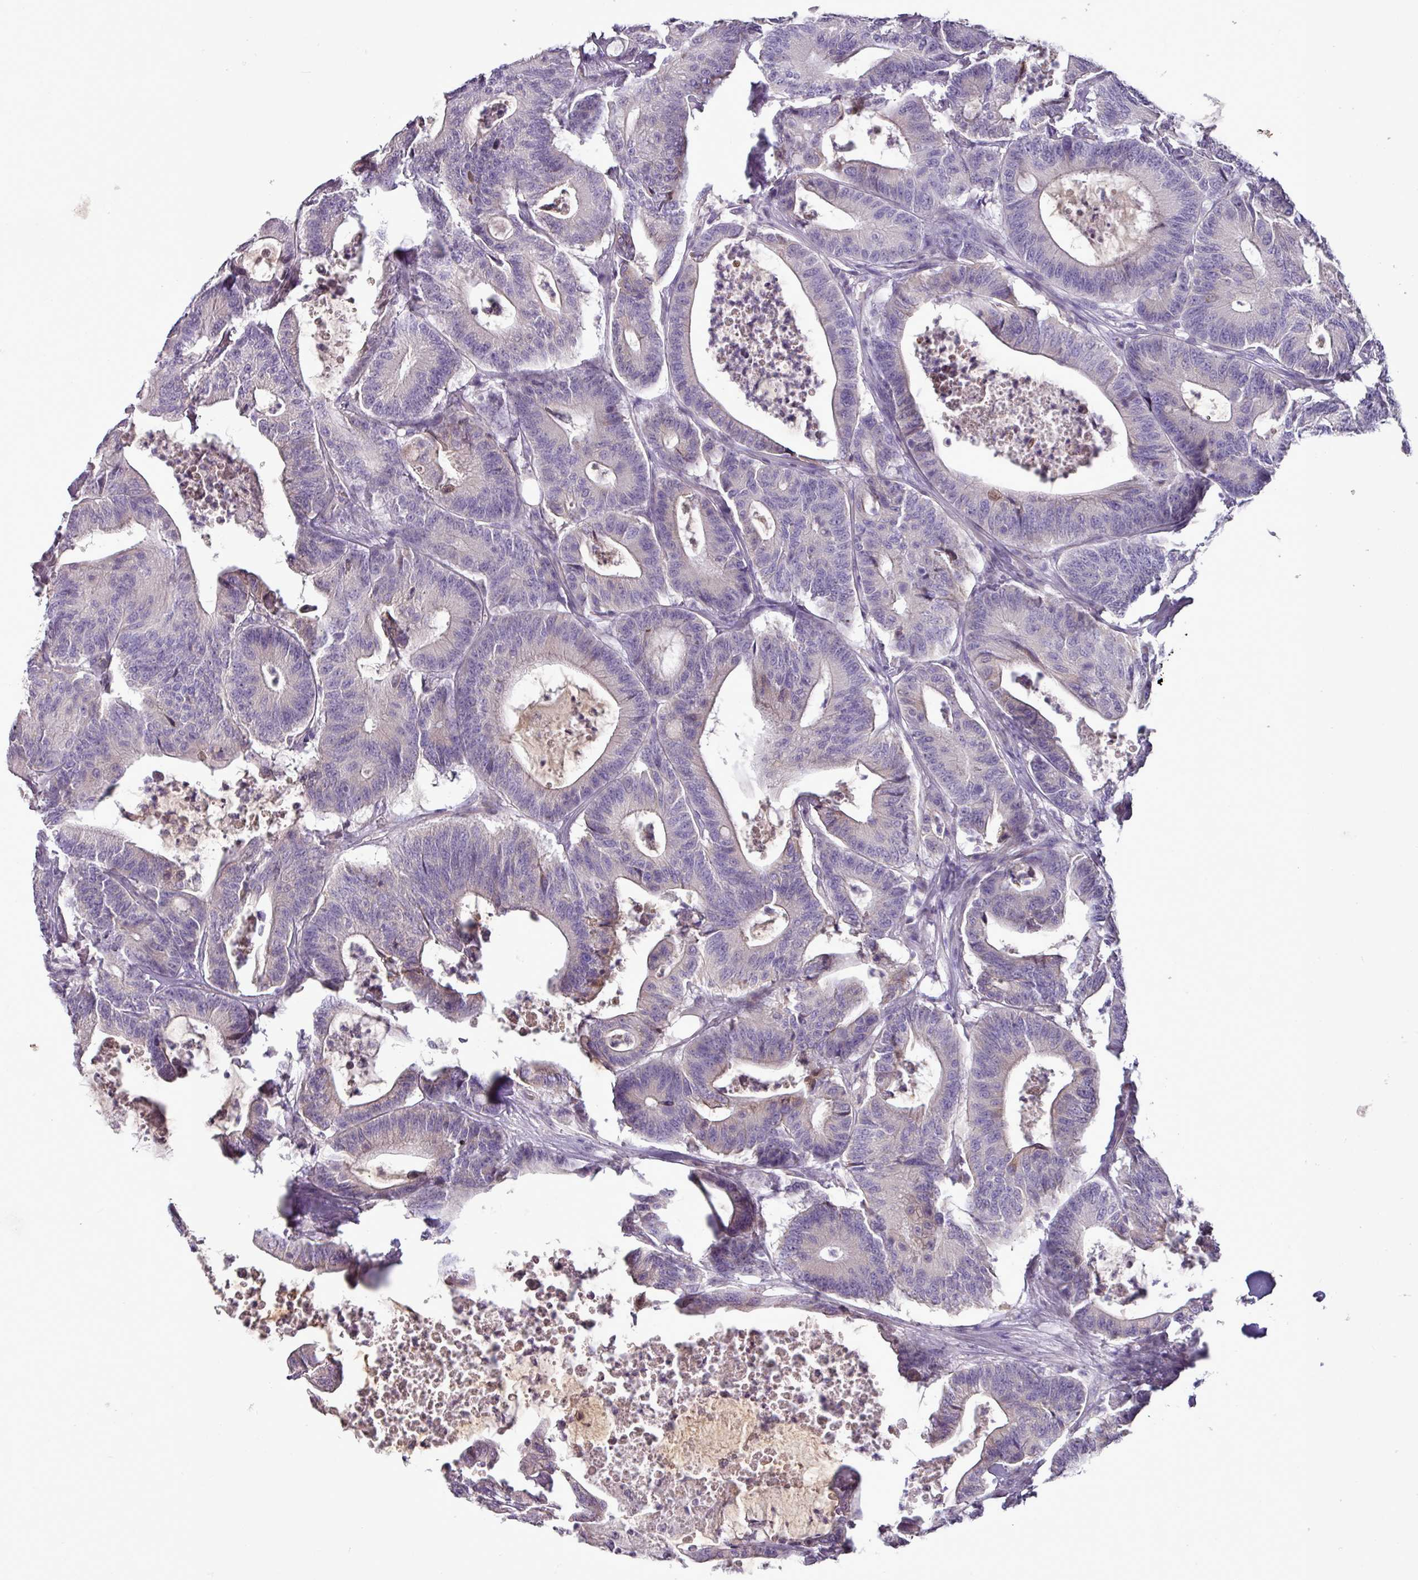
{"staining": {"intensity": "weak", "quantity": "25%-75%", "location": "cytoplasmic/membranous"}, "tissue": "colorectal cancer", "cell_type": "Tumor cells", "image_type": "cancer", "snomed": [{"axis": "morphology", "description": "Adenocarcinoma, NOS"}, {"axis": "topography", "description": "Colon"}], "caption": "Immunohistochemical staining of colorectal adenocarcinoma exhibits low levels of weak cytoplasmic/membranous expression in approximately 25%-75% of tumor cells.", "gene": "BRINP2", "patient": {"sex": "female", "age": 84}}